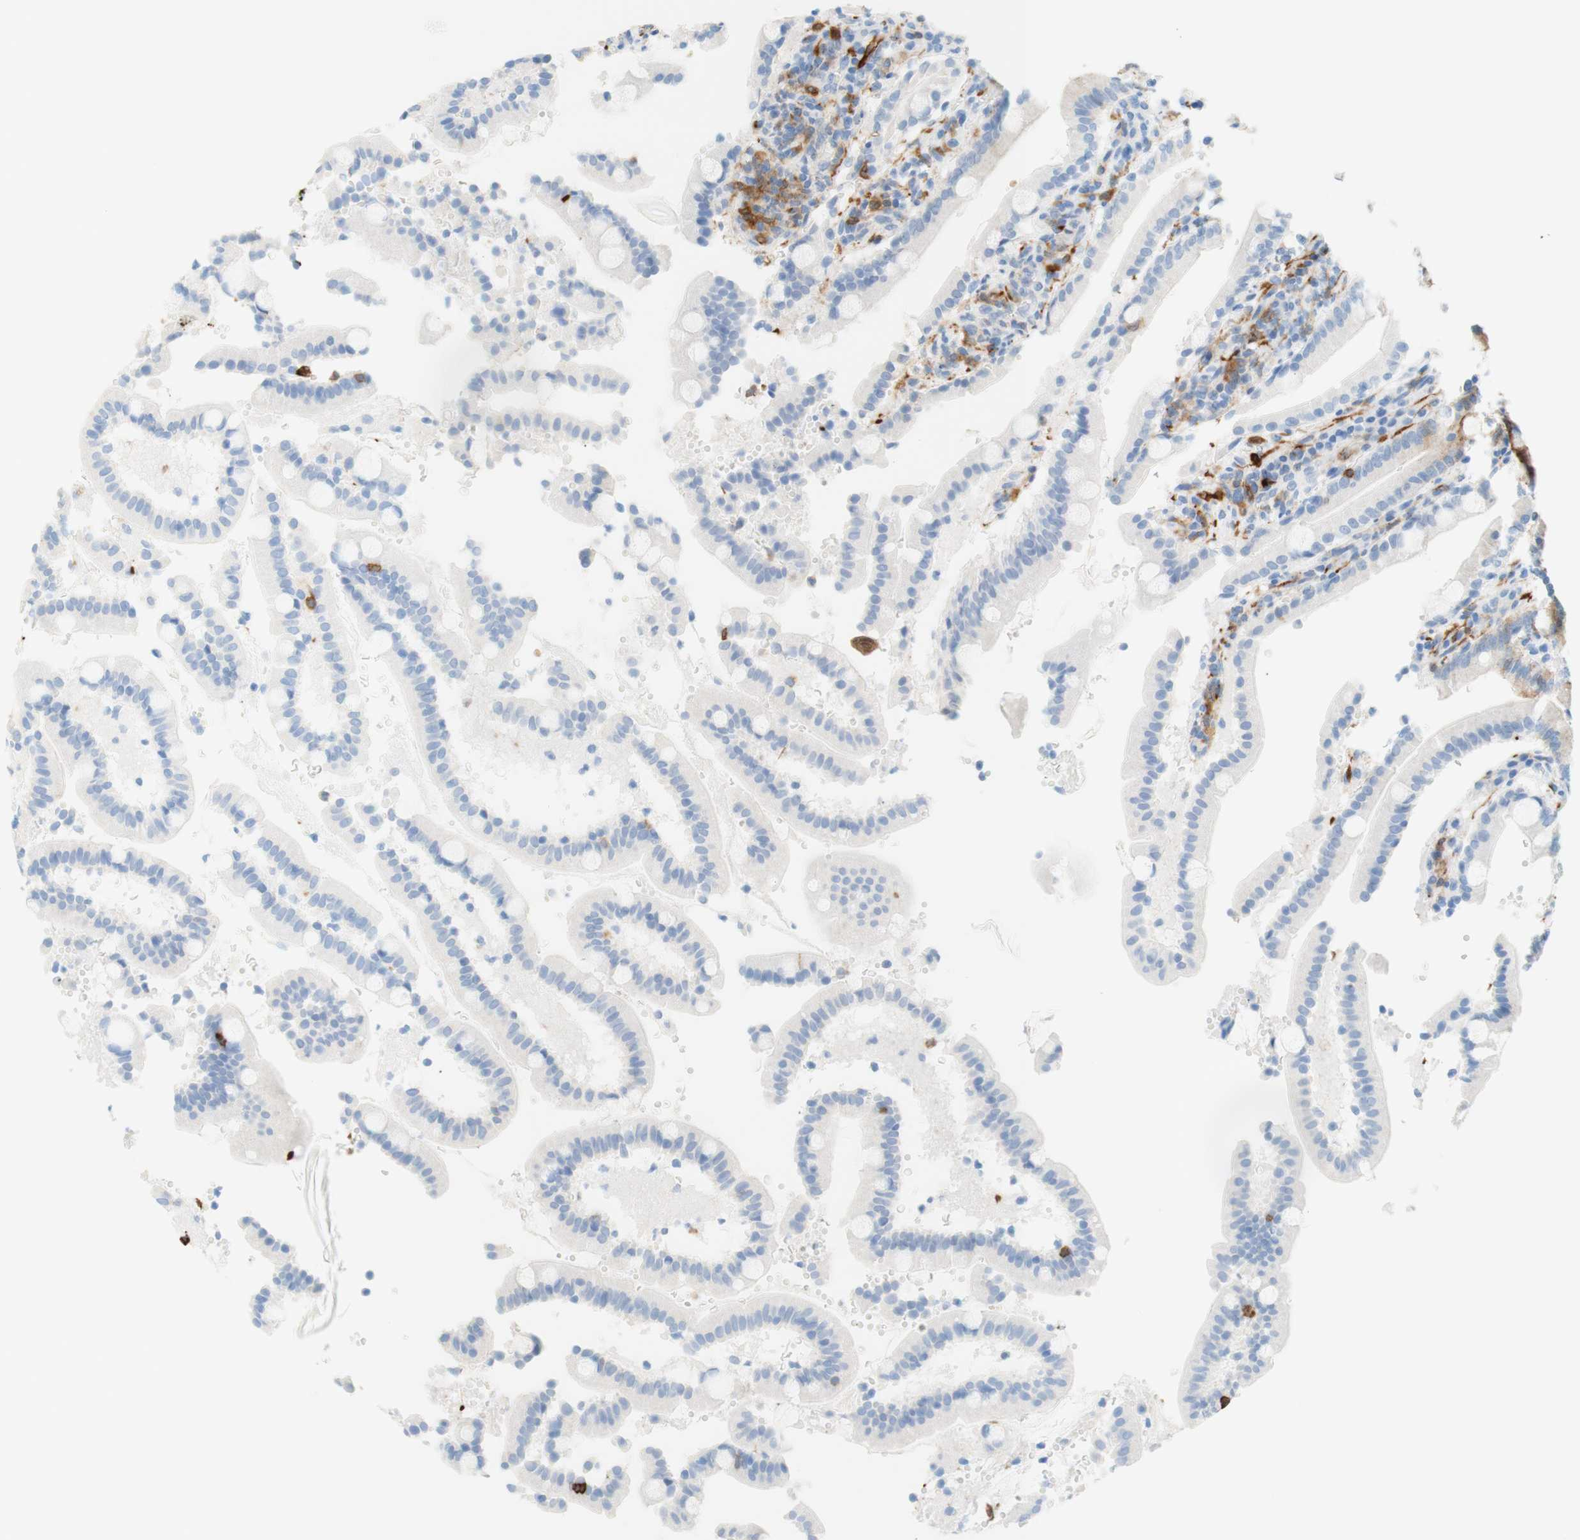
{"staining": {"intensity": "strong", "quantity": "<25%", "location": "cytoplasmic/membranous"}, "tissue": "duodenum", "cell_type": "Glandular cells", "image_type": "normal", "snomed": [{"axis": "morphology", "description": "Normal tissue, NOS"}, {"axis": "topography", "description": "Small intestine, NOS"}], "caption": "Protein staining of benign duodenum demonstrates strong cytoplasmic/membranous positivity in approximately <25% of glandular cells. The staining was performed using DAB, with brown indicating positive protein expression. Nuclei are stained blue with hematoxylin.", "gene": "STMN1", "patient": {"sex": "female", "age": 71}}